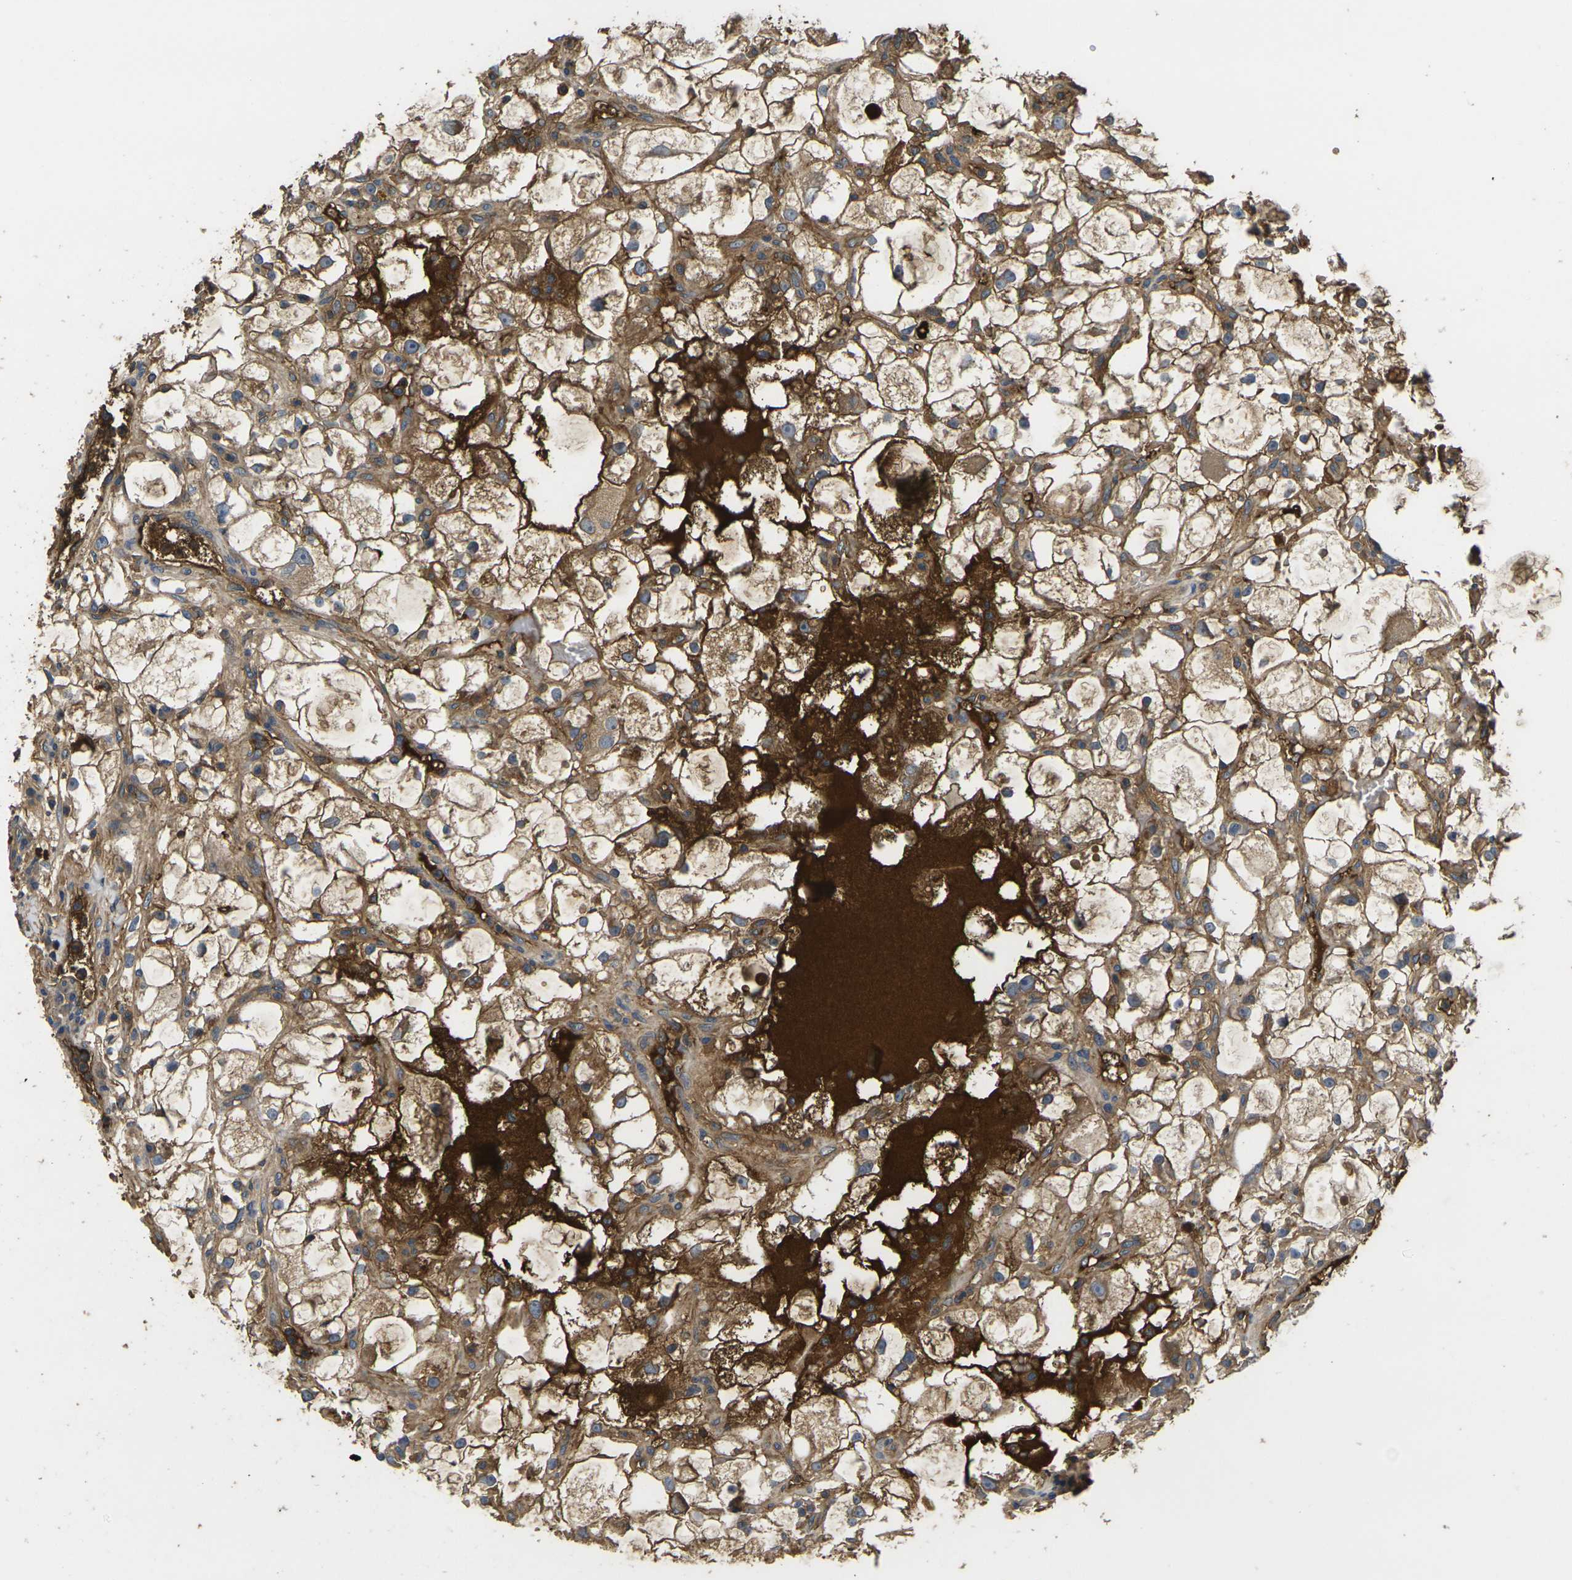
{"staining": {"intensity": "moderate", "quantity": ">75%", "location": "cytoplasmic/membranous"}, "tissue": "renal cancer", "cell_type": "Tumor cells", "image_type": "cancer", "snomed": [{"axis": "morphology", "description": "Adenocarcinoma, NOS"}, {"axis": "topography", "description": "Kidney"}], "caption": "Renal adenocarcinoma was stained to show a protein in brown. There is medium levels of moderate cytoplasmic/membranous expression in approximately >75% of tumor cells. (DAB (3,3'-diaminobenzidine) IHC with brightfield microscopy, high magnification).", "gene": "HSPG2", "patient": {"sex": "female", "age": 60}}